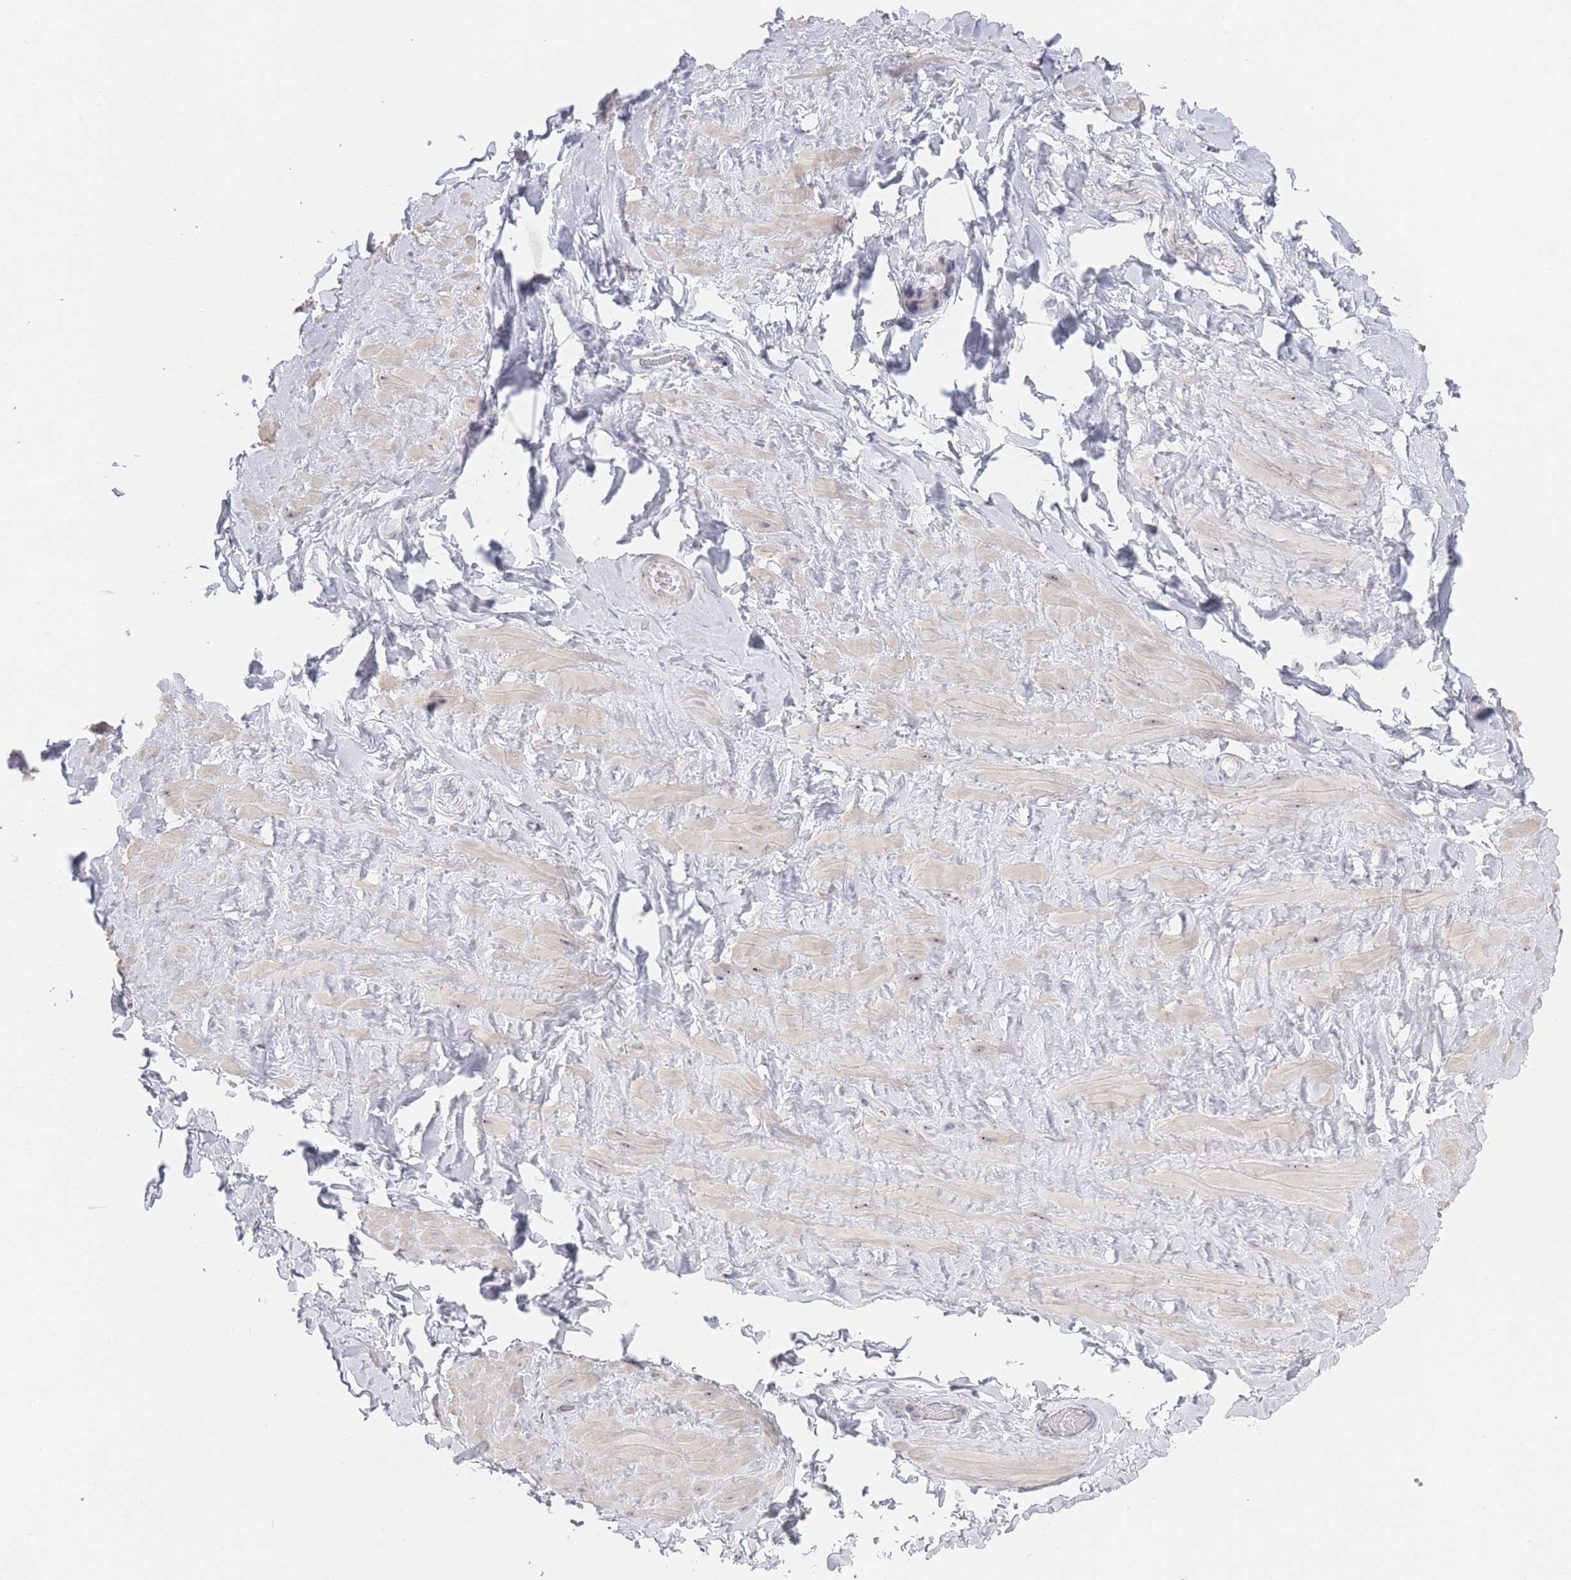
{"staining": {"intensity": "negative", "quantity": "none", "location": "none"}, "tissue": "soft tissue", "cell_type": "Fibroblasts", "image_type": "normal", "snomed": [{"axis": "morphology", "description": "Normal tissue, NOS"}, {"axis": "topography", "description": "Soft tissue"}, {"axis": "topography", "description": "Vascular tissue"}], "caption": "The immunohistochemistry micrograph has no significant staining in fibroblasts of soft tissue.", "gene": "ZNF142", "patient": {"sex": "male", "age": 41}}